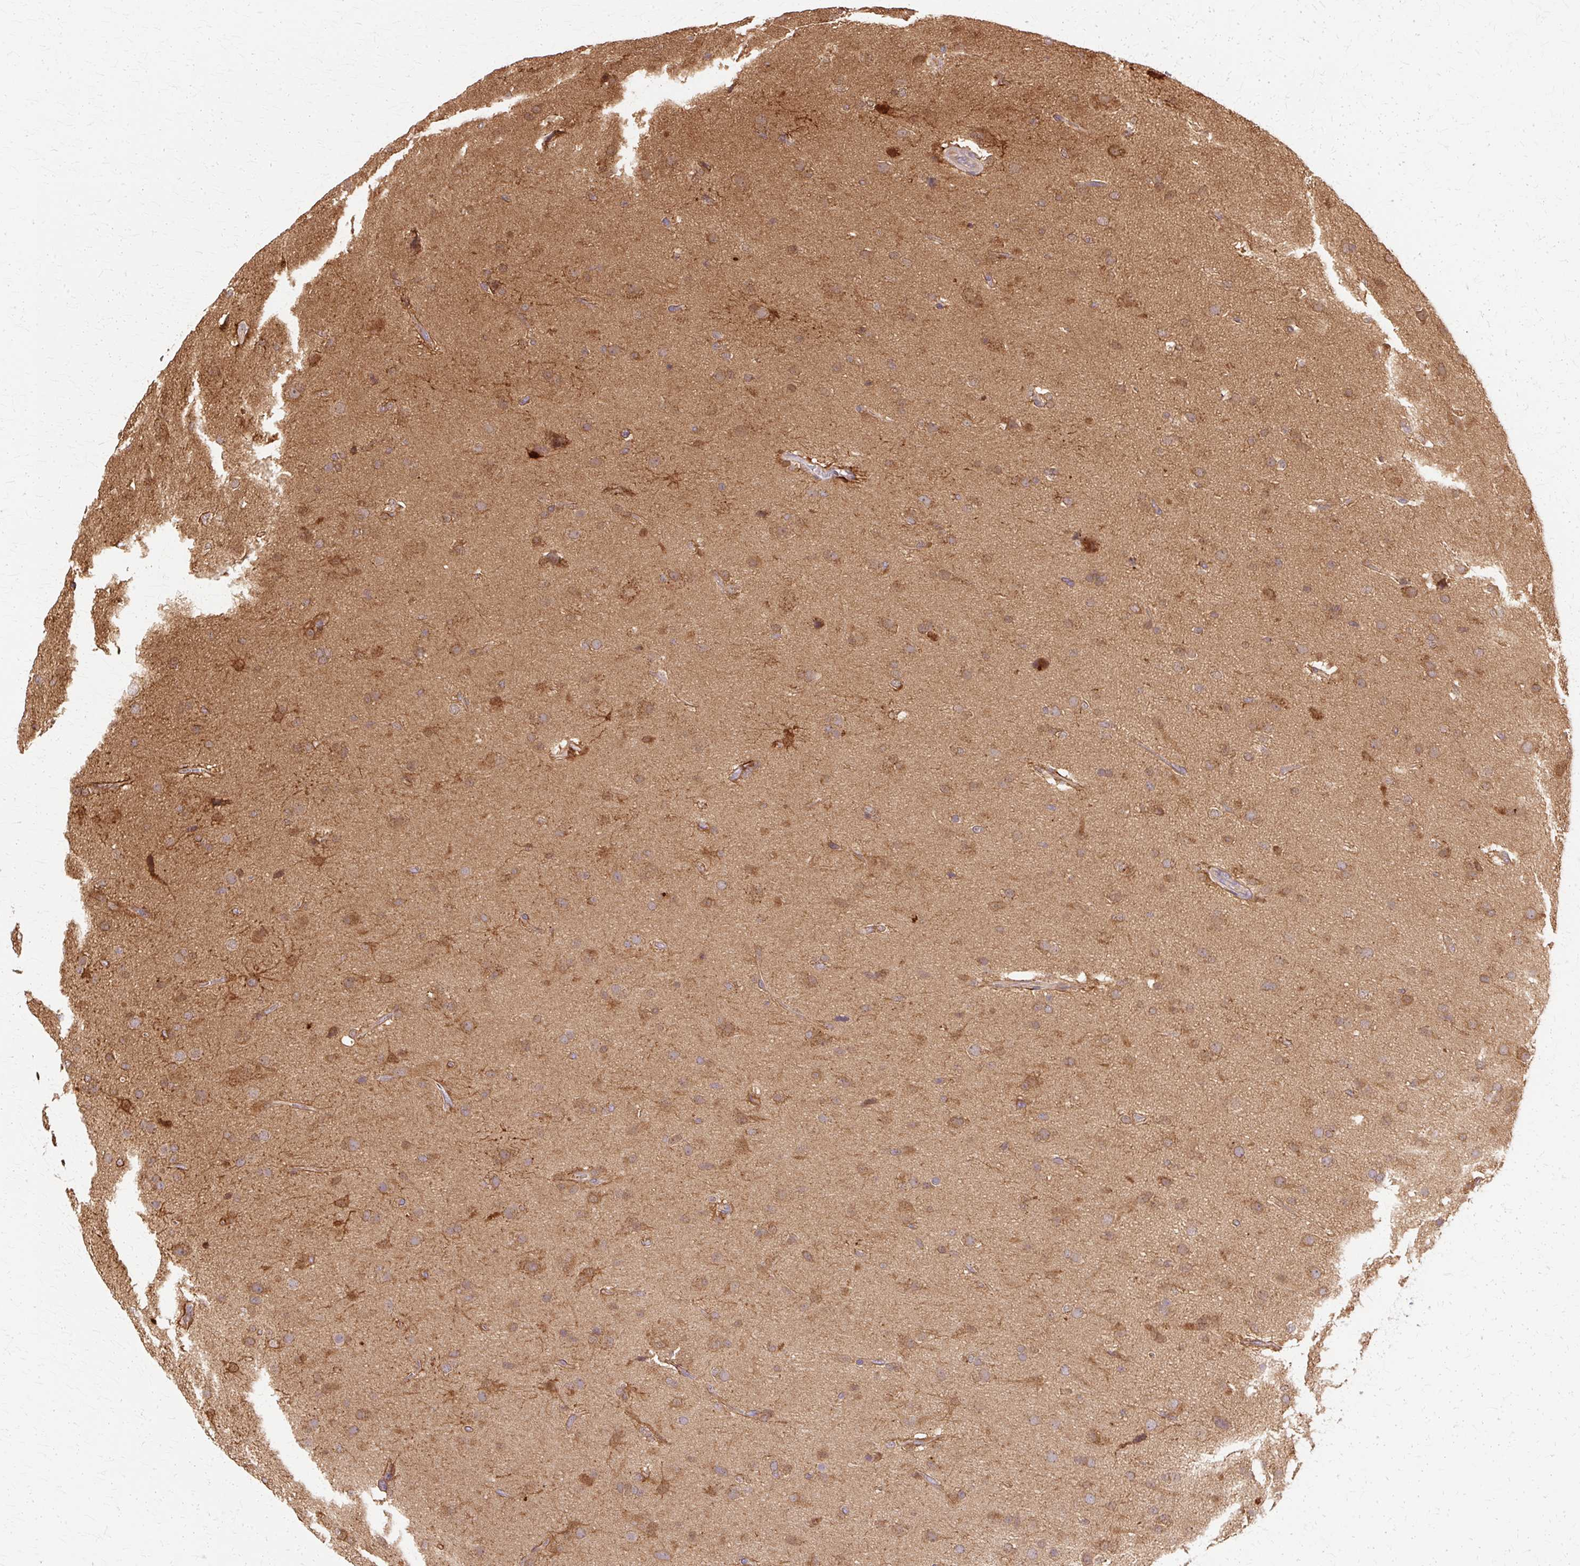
{"staining": {"intensity": "moderate", "quantity": ">75%", "location": "cytoplasmic/membranous"}, "tissue": "glioma", "cell_type": "Tumor cells", "image_type": "cancer", "snomed": [{"axis": "morphology", "description": "Glioma, malignant, Low grade"}, {"axis": "topography", "description": "Brain"}], "caption": "Immunohistochemistry (IHC) (DAB (3,3'-diaminobenzidine)) staining of malignant low-grade glioma reveals moderate cytoplasmic/membranous protein expression in approximately >75% of tumor cells.", "gene": "COPB1", "patient": {"sex": "male", "age": 65}}